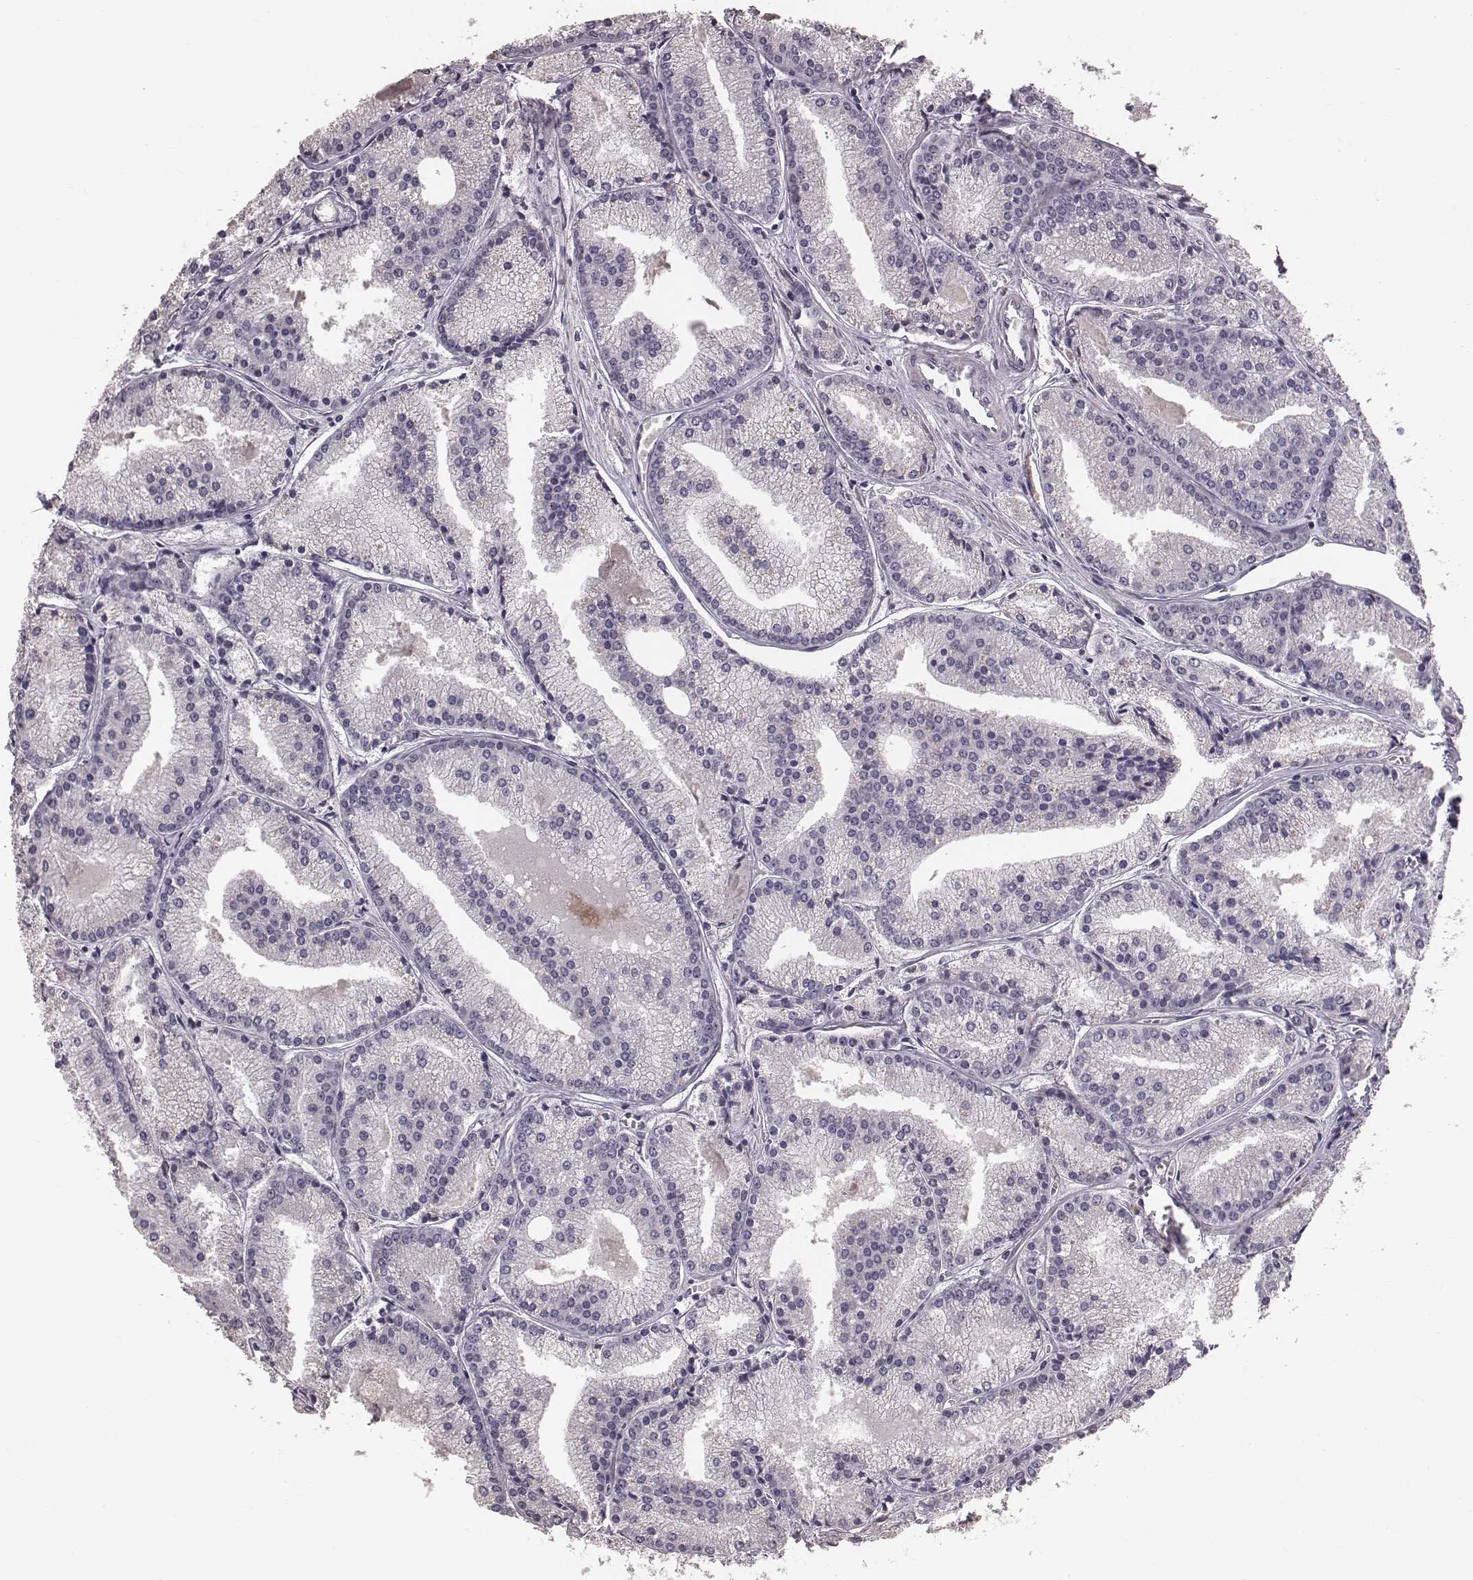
{"staining": {"intensity": "negative", "quantity": "none", "location": "none"}, "tissue": "prostate cancer", "cell_type": "Tumor cells", "image_type": "cancer", "snomed": [{"axis": "morphology", "description": "Adenocarcinoma, NOS"}, {"axis": "topography", "description": "Prostate"}], "caption": "Immunohistochemistry (IHC) histopathology image of human adenocarcinoma (prostate) stained for a protein (brown), which displays no staining in tumor cells. (Brightfield microscopy of DAB immunohistochemistry at high magnification).", "gene": "CFTR", "patient": {"sex": "male", "age": 72}}